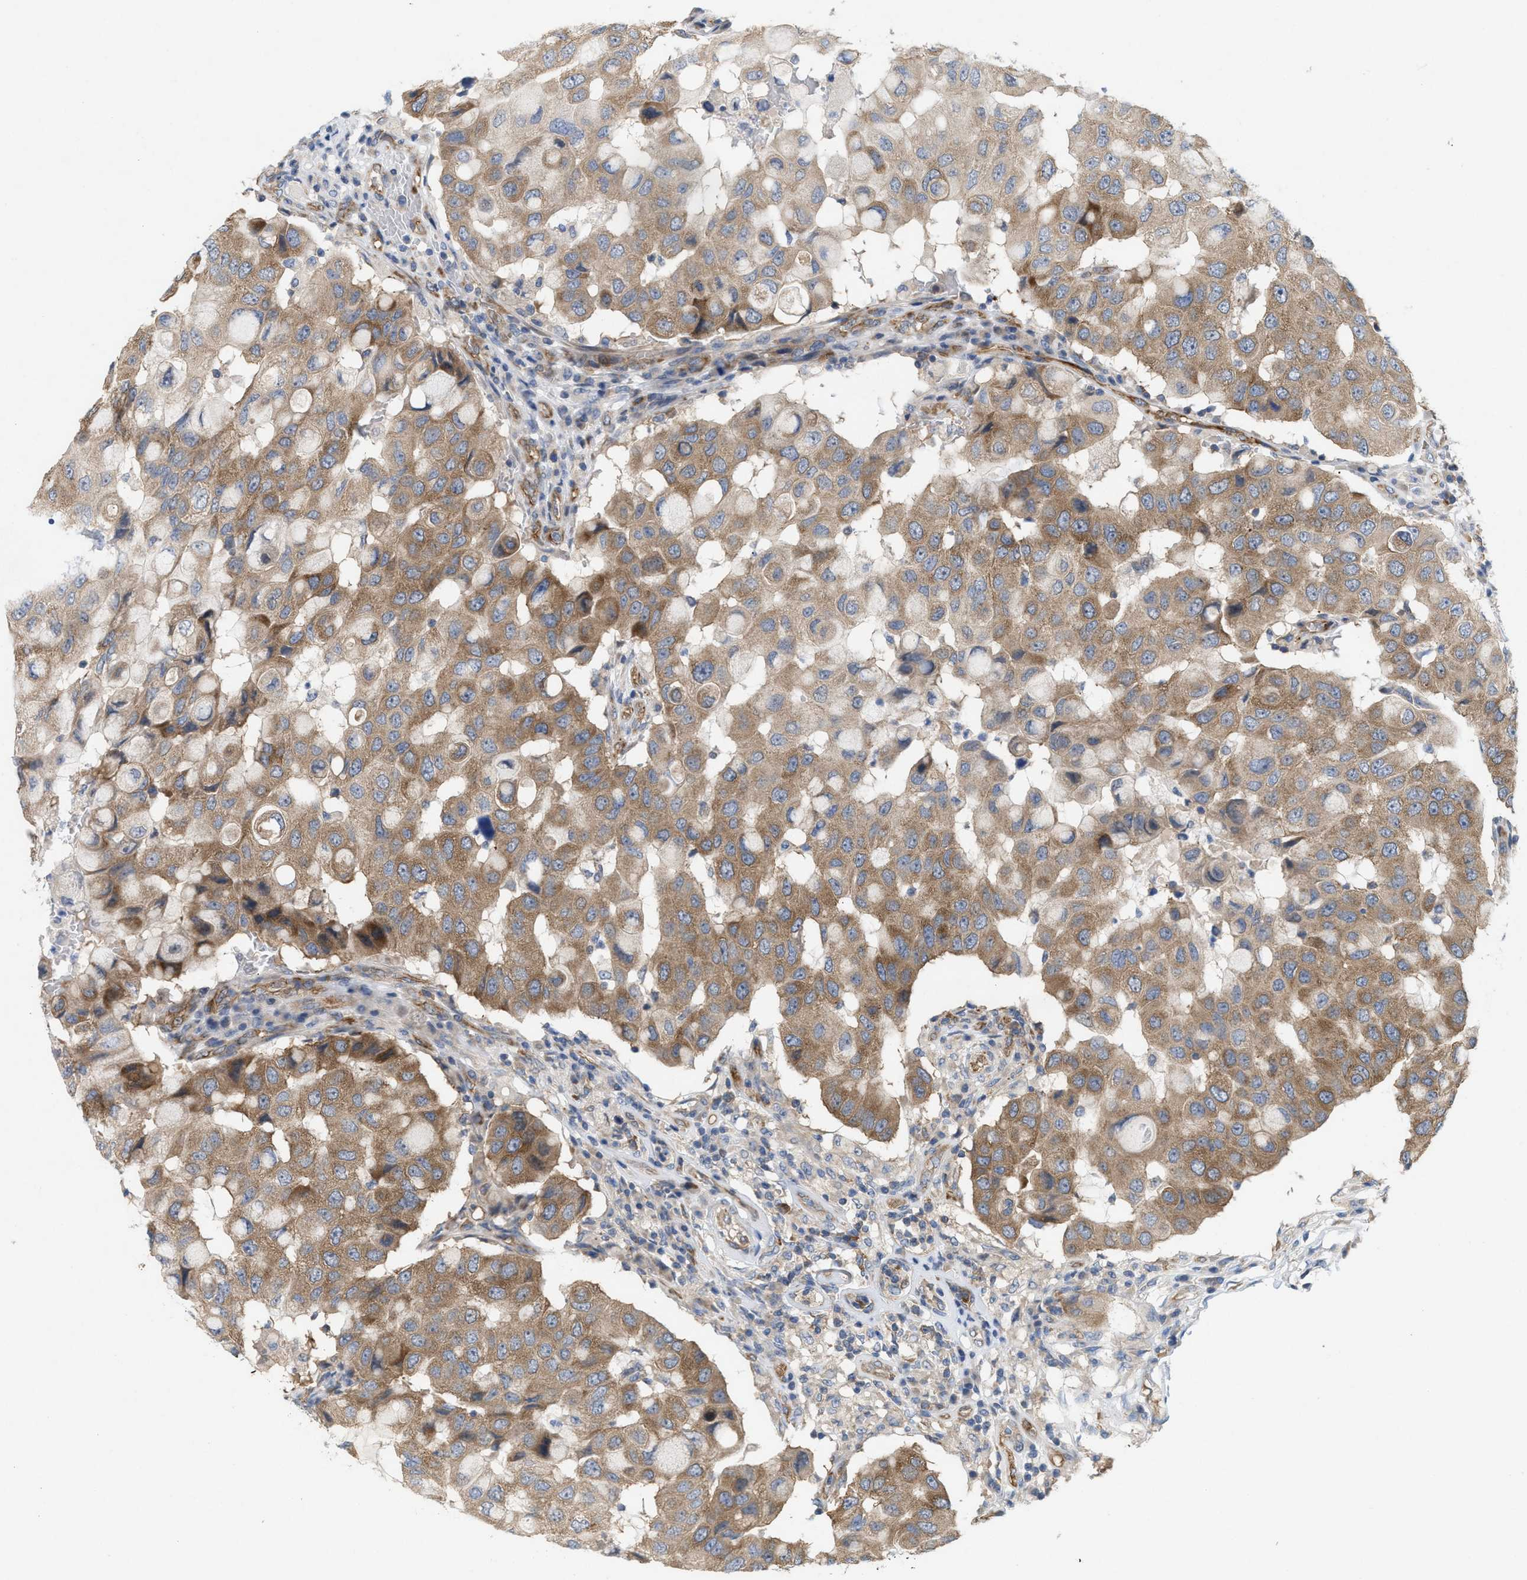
{"staining": {"intensity": "moderate", "quantity": ">75%", "location": "cytoplasmic/membranous"}, "tissue": "breast cancer", "cell_type": "Tumor cells", "image_type": "cancer", "snomed": [{"axis": "morphology", "description": "Duct carcinoma"}, {"axis": "topography", "description": "Breast"}], "caption": "Immunohistochemical staining of breast cancer shows medium levels of moderate cytoplasmic/membranous positivity in approximately >75% of tumor cells.", "gene": "UBAP2", "patient": {"sex": "female", "age": 27}}